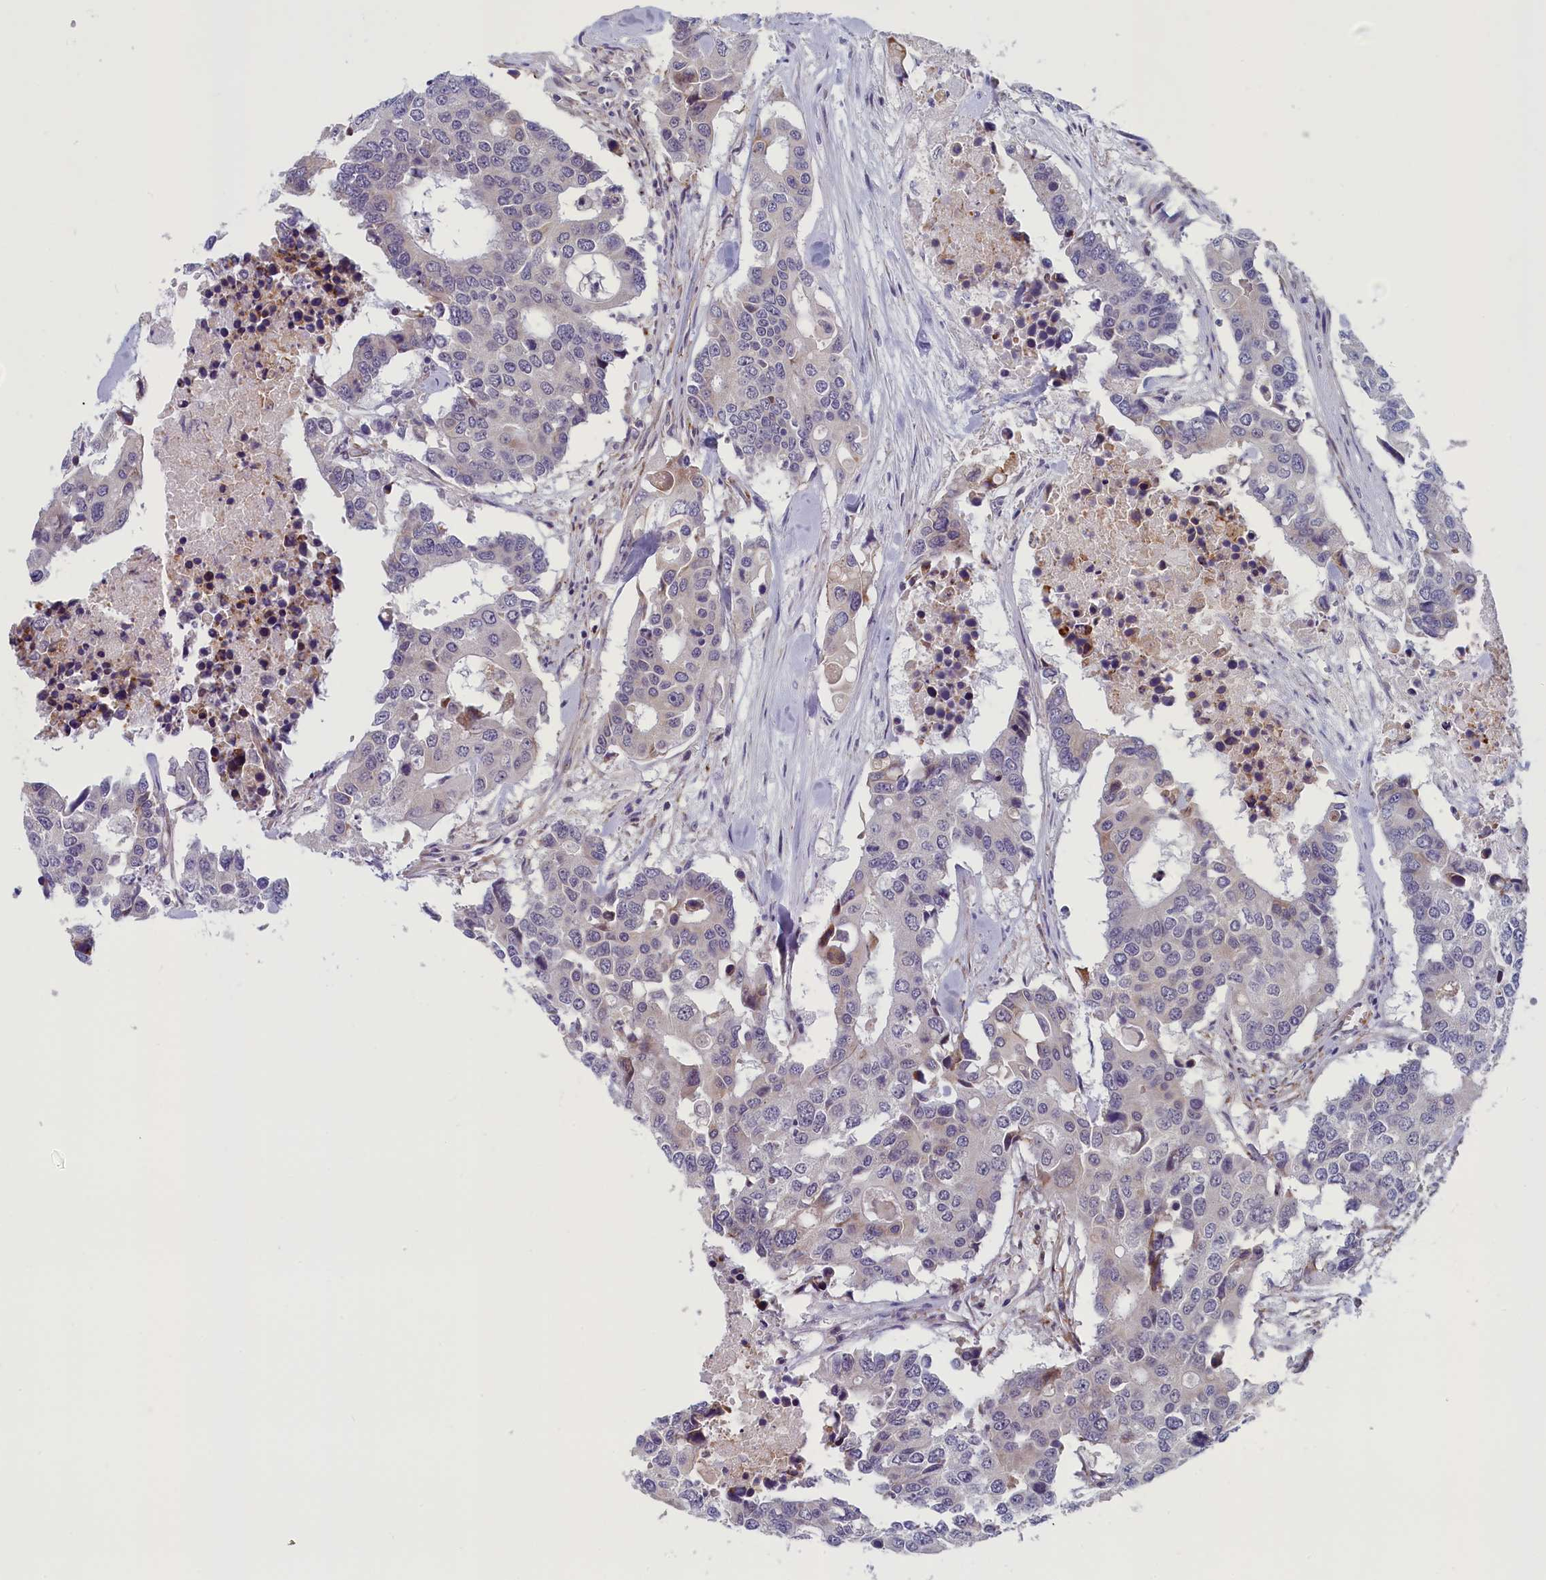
{"staining": {"intensity": "negative", "quantity": "none", "location": "none"}, "tissue": "colorectal cancer", "cell_type": "Tumor cells", "image_type": "cancer", "snomed": [{"axis": "morphology", "description": "Adenocarcinoma, NOS"}, {"axis": "topography", "description": "Colon"}], "caption": "High magnification brightfield microscopy of colorectal cancer (adenocarcinoma) stained with DAB (brown) and counterstained with hematoxylin (blue): tumor cells show no significant expression.", "gene": "CNEP1R1", "patient": {"sex": "male", "age": 77}}